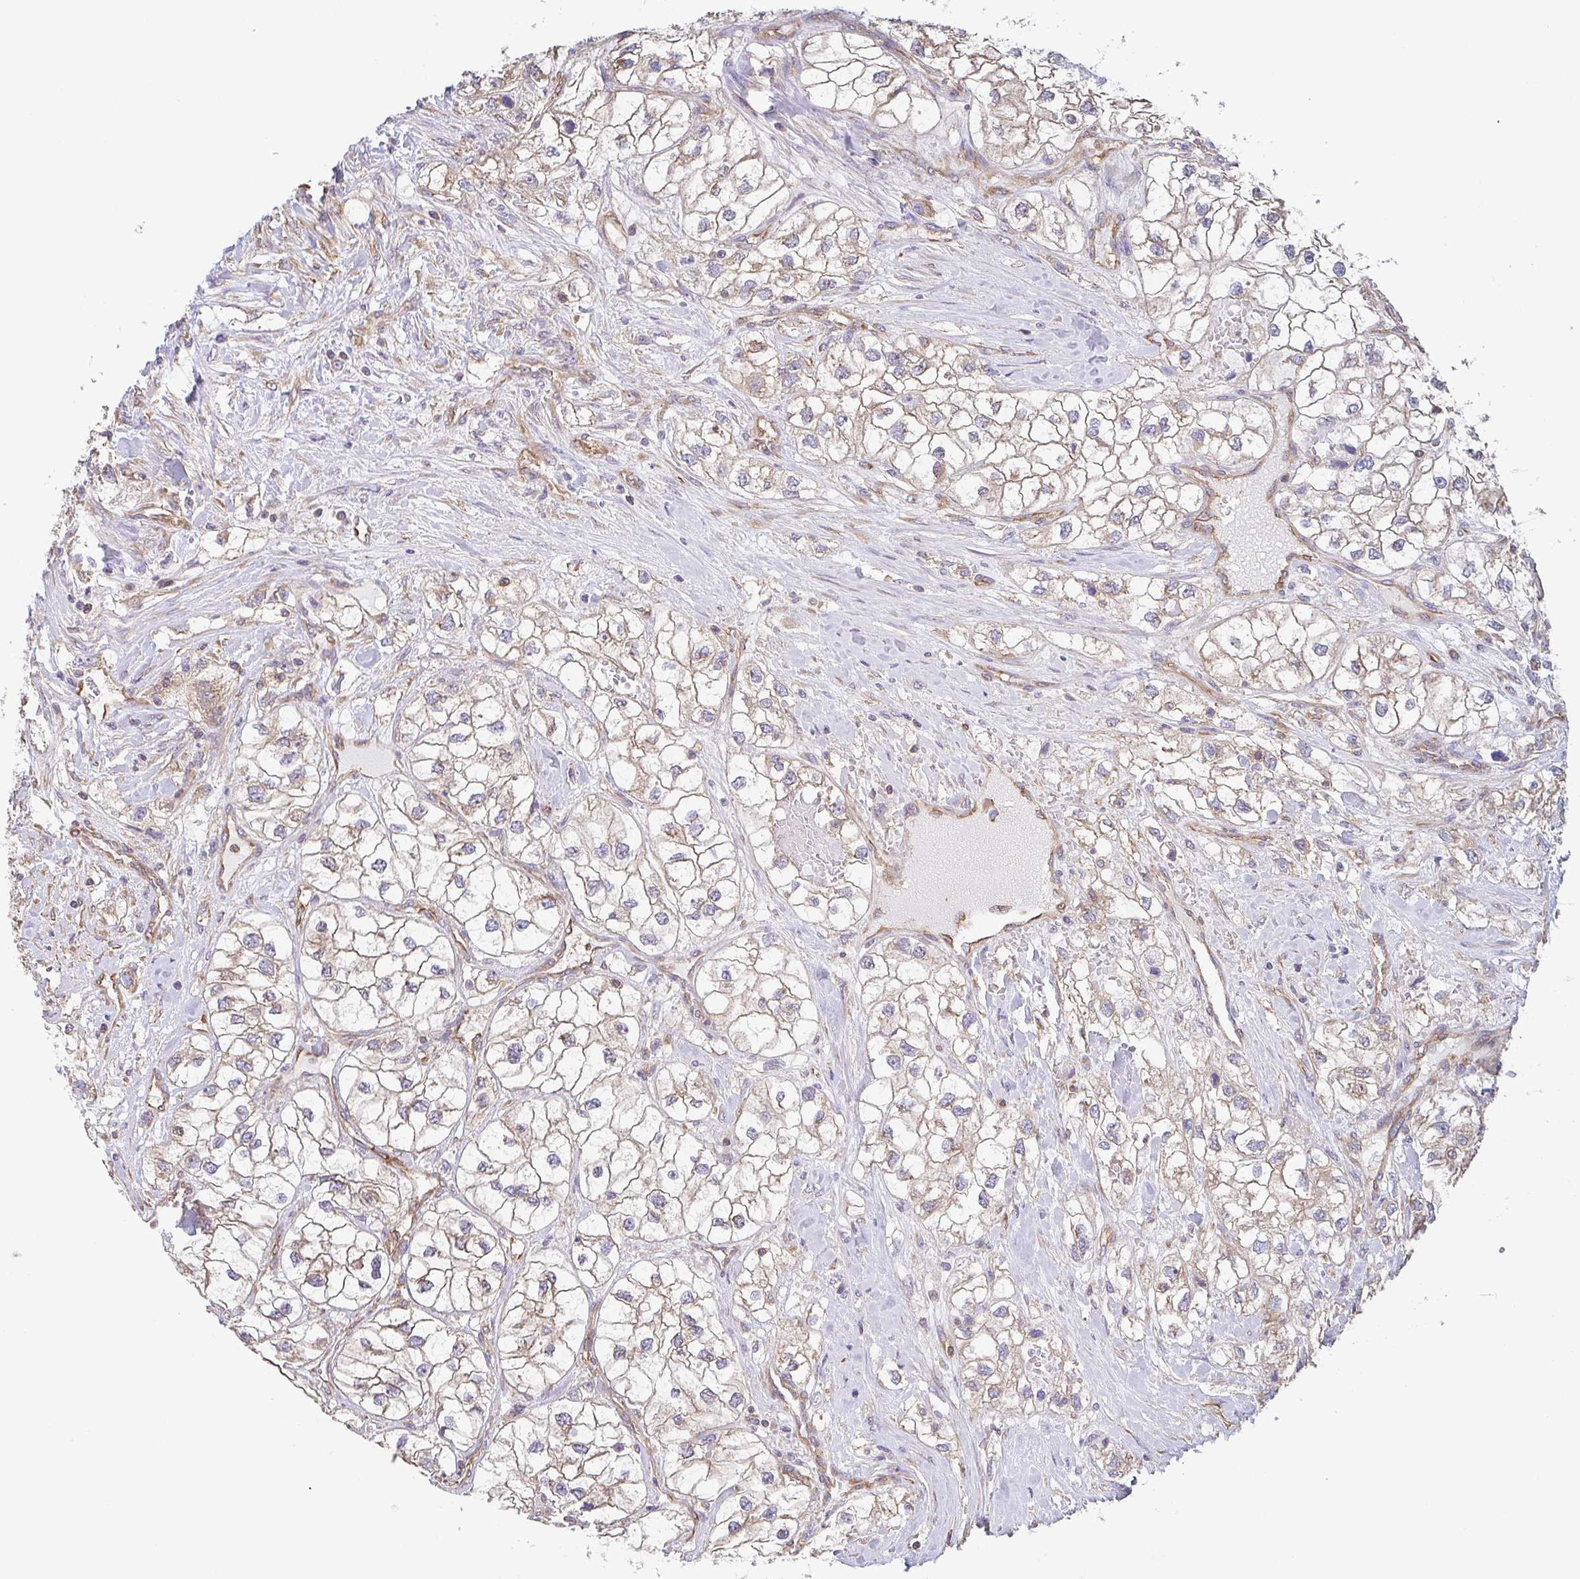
{"staining": {"intensity": "weak", "quantity": ">75%", "location": "cytoplasmic/membranous"}, "tissue": "renal cancer", "cell_type": "Tumor cells", "image_type": "cancer", "snomed": [{"axis": "morphology", "description": "Adenocarcinoma, NOS"}, {"axis": "topography", "description": "Kidney"}], "caption": "Immunohistochemistry of renal cancer (adenocarcinoma) displays low levels of weak cytoplasmic/membranous staining in approximately >75% of tumor cells. (IHC, brightfield microscopy, high magnification).", "gene": "TMEM229A", "patient": {"sex": "male", "age": 59}}